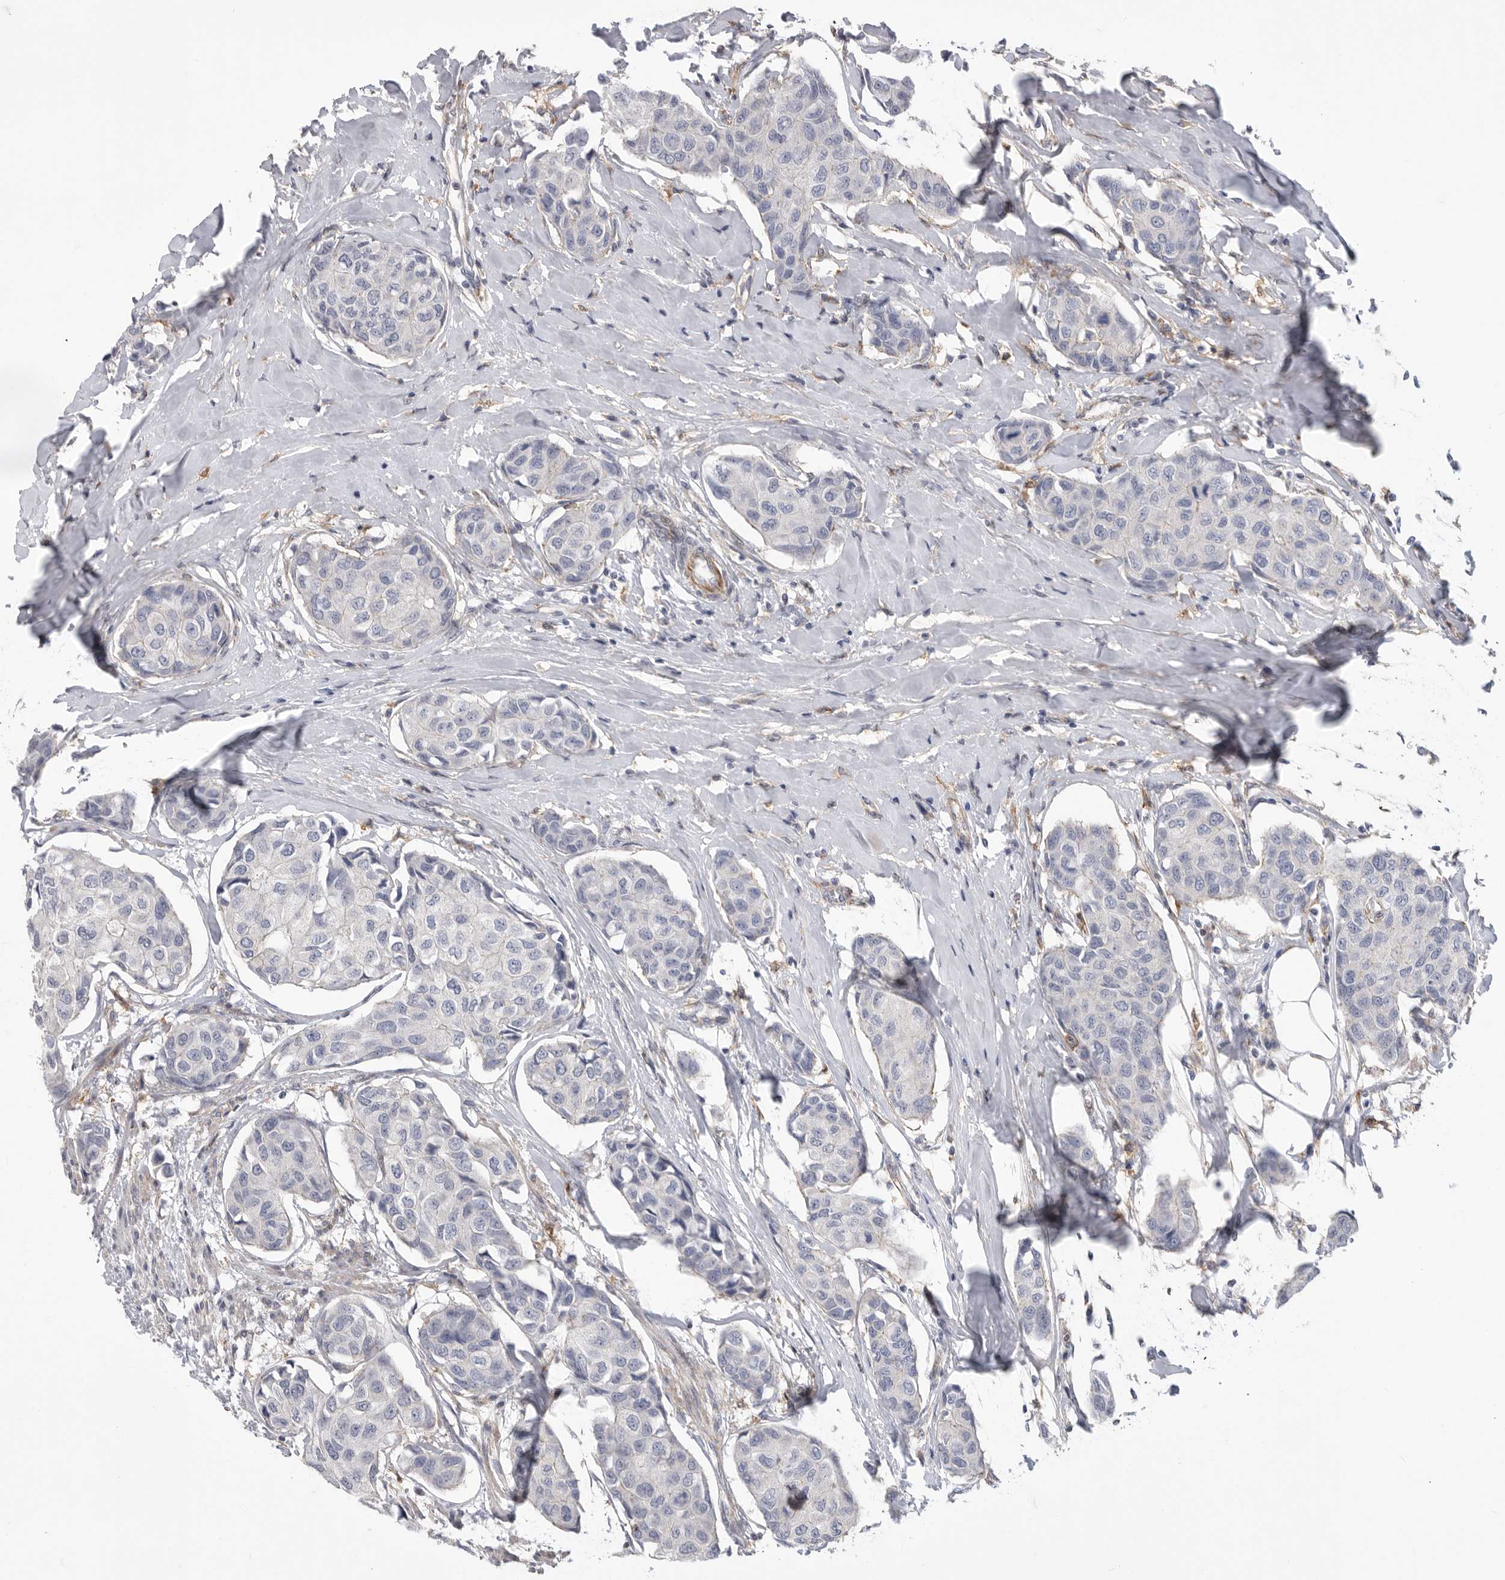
{"staining": {"intensity": "negative", "quantity": "none", "location": "none"}, "tissue": "breast cancer", "cell_type": "Tumor cells", "image_type": "cancer", "snomed": [{"axis": "morphology", "description": "Duct carcinoma"}, {"axis": "topography", "description": "Breast"}], "caption": "Breast cancer was stained to show a protein in brown. There is no significant expression in tumor cells. (DAB (3,3'-diaminobenzidine) immunohistochemistry (IHC) visualized using brightfield microscopy, high magnification).", "gene": "SIGLEC10", "patient": {"sex": "female", "age": 80}}